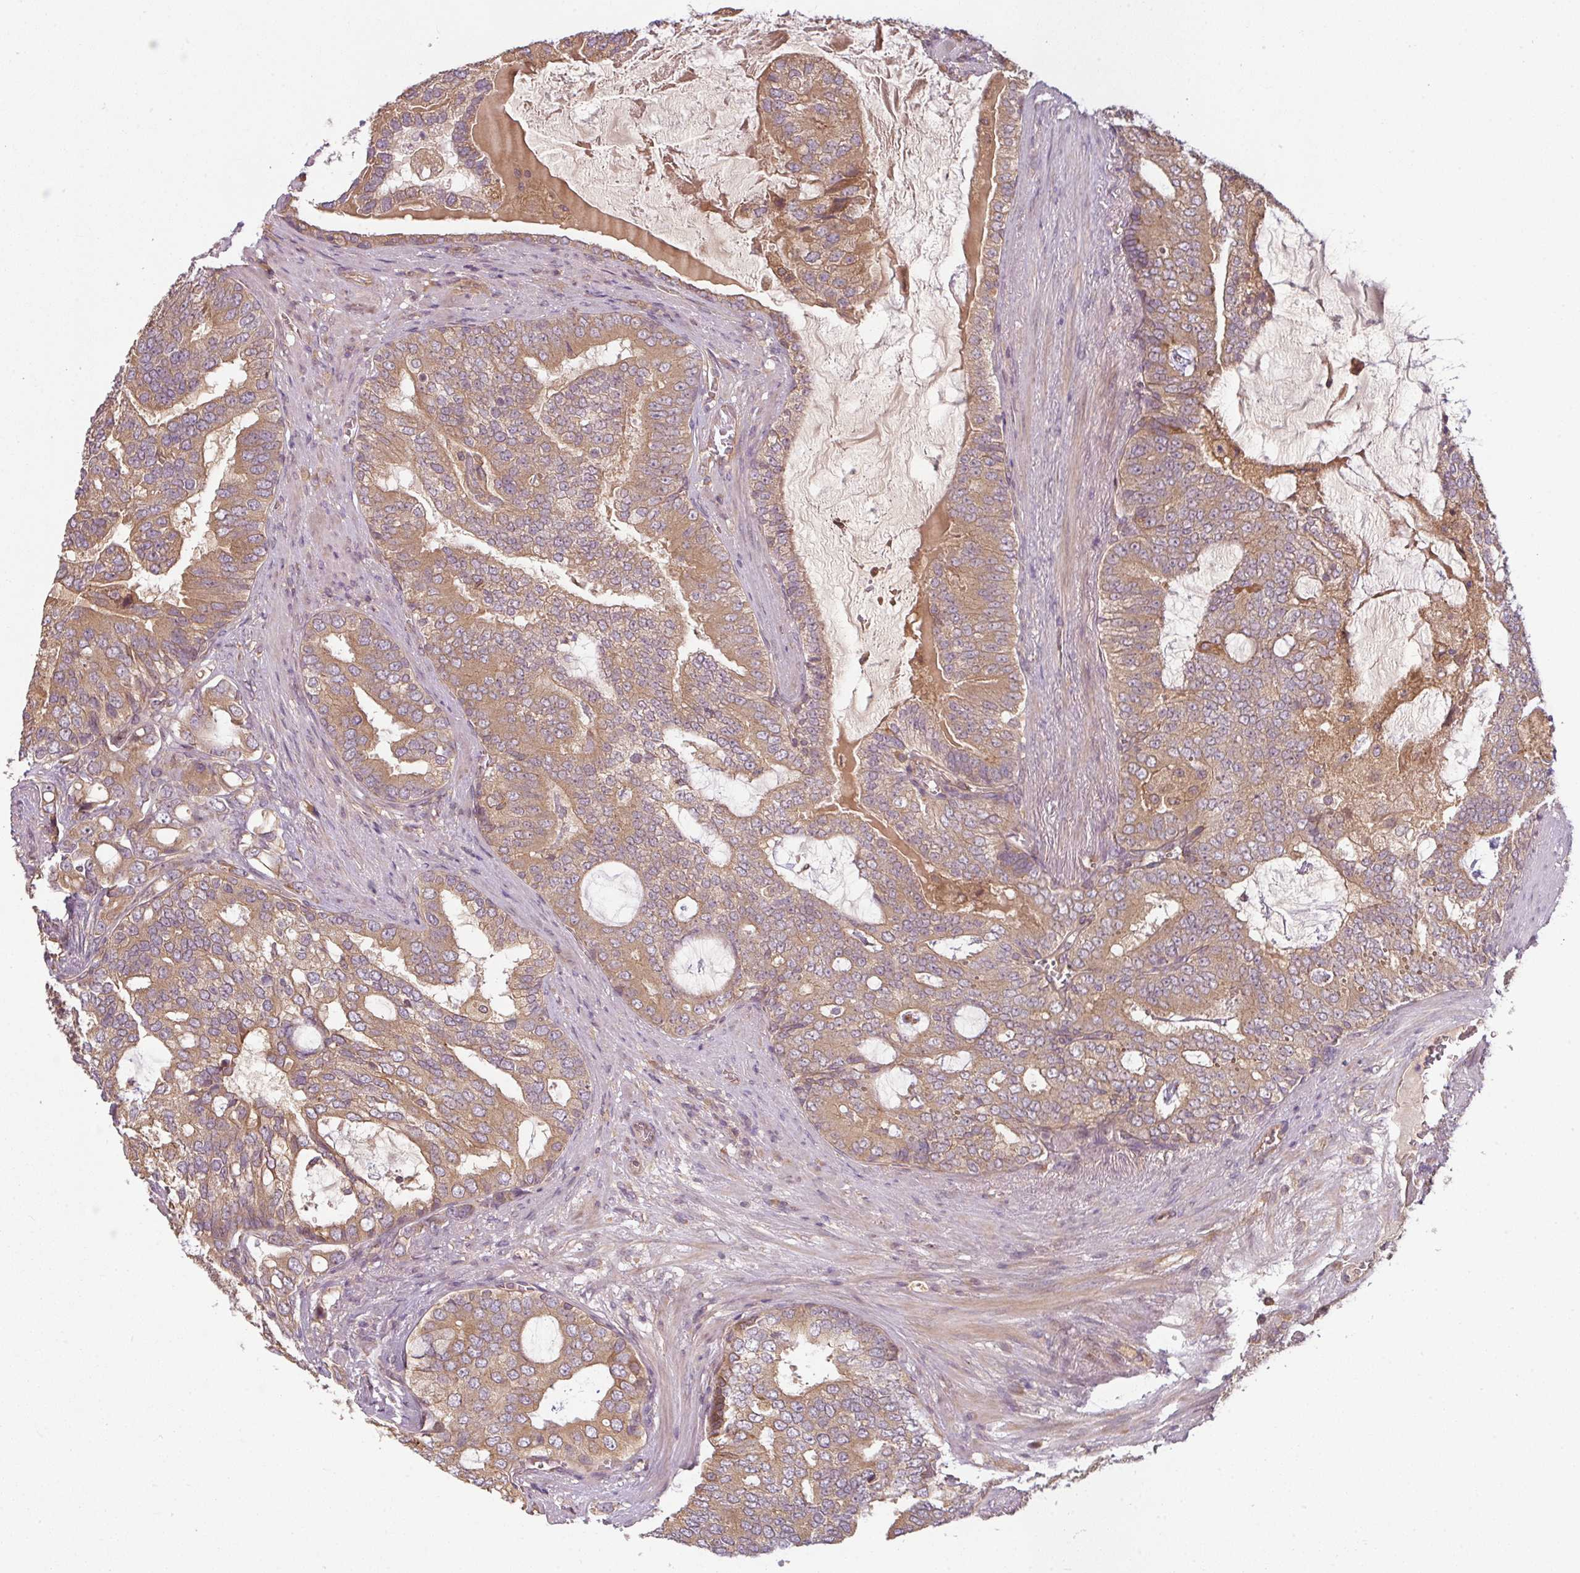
{"staining": {"intensity": "moderate", "quantity": ">75%", "location": "cytoplasmic/membranous"}, "tissue": "prostate cancer", "cell_type": "Tumor cells", "image_type": "cancer", "snomed": [{"axis": "morphology", "description": "Adenocarcinoma, High grade"}, {"axis": "topography", "description": "Prostate"}], "caption": "Prostate cancer (high-grade adenocarcinoma) stained for a protein (brown) demonstrates moderate cytoplasmic/membranous positive positivity in approximately >75% of tumor cells.", "gene": "RNF31", "patient": {"sex": "male", "age": 55}}